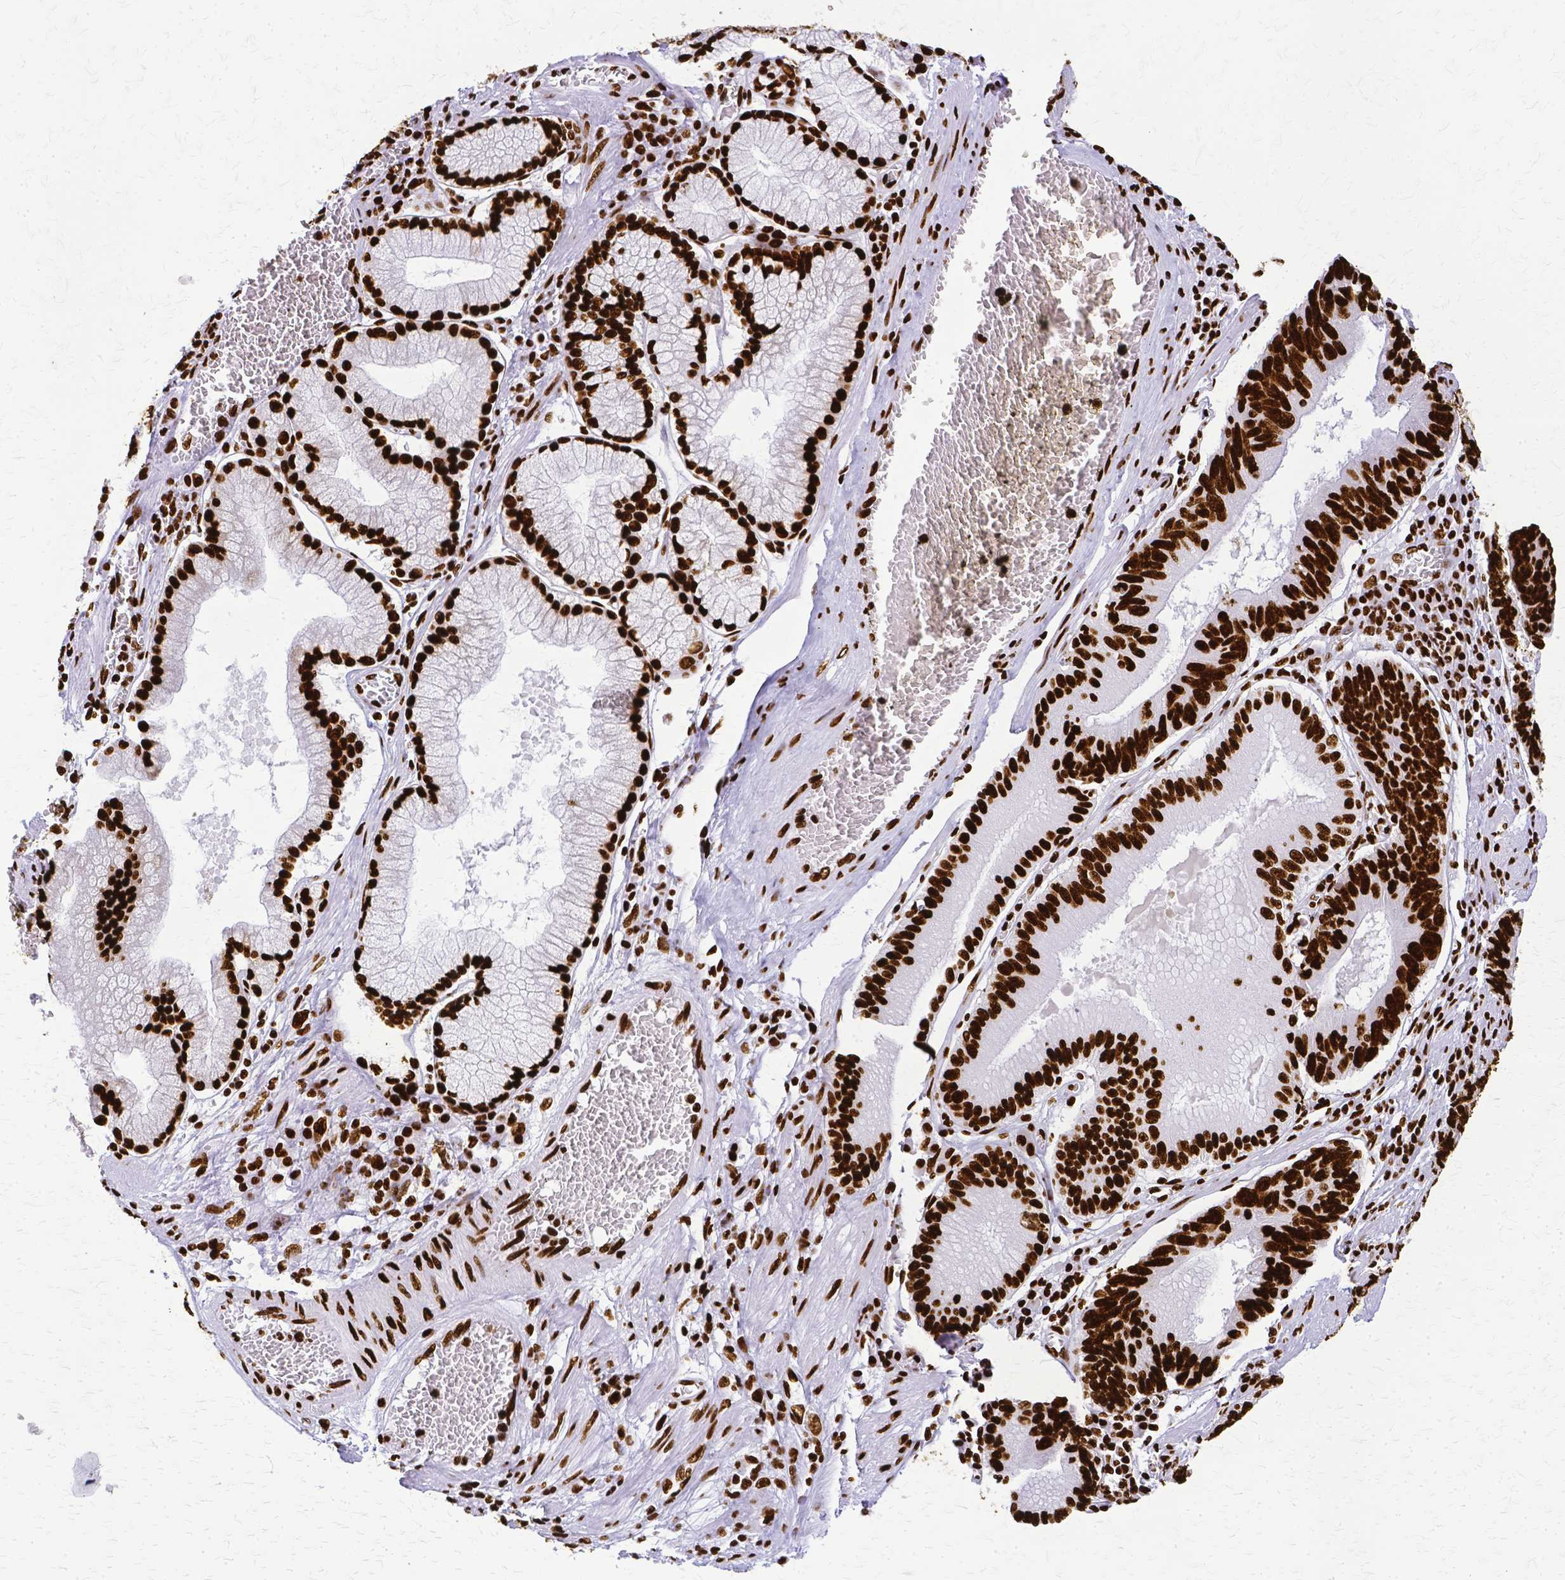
{"staining": {"intensity": "strong", "quantity": ">75%", "location": "nuclear"}, "tissue": "stomach cancer", "cell_type": "Tumor cells", "image_type": "cancer", "snomed": [{"axis": "morphology", "description": "Adenocarcinoma, NOS"}, {"axis": "topography", "description": "Stomach"}], "caption": "The micrograph demonstrates staining of adenocarcinoma (stomach), revealing strong nuclear protein staining (brown color) within tumor cells.", "gene": "SFPQ", "patient": {"sex": "male", "age": 59}}